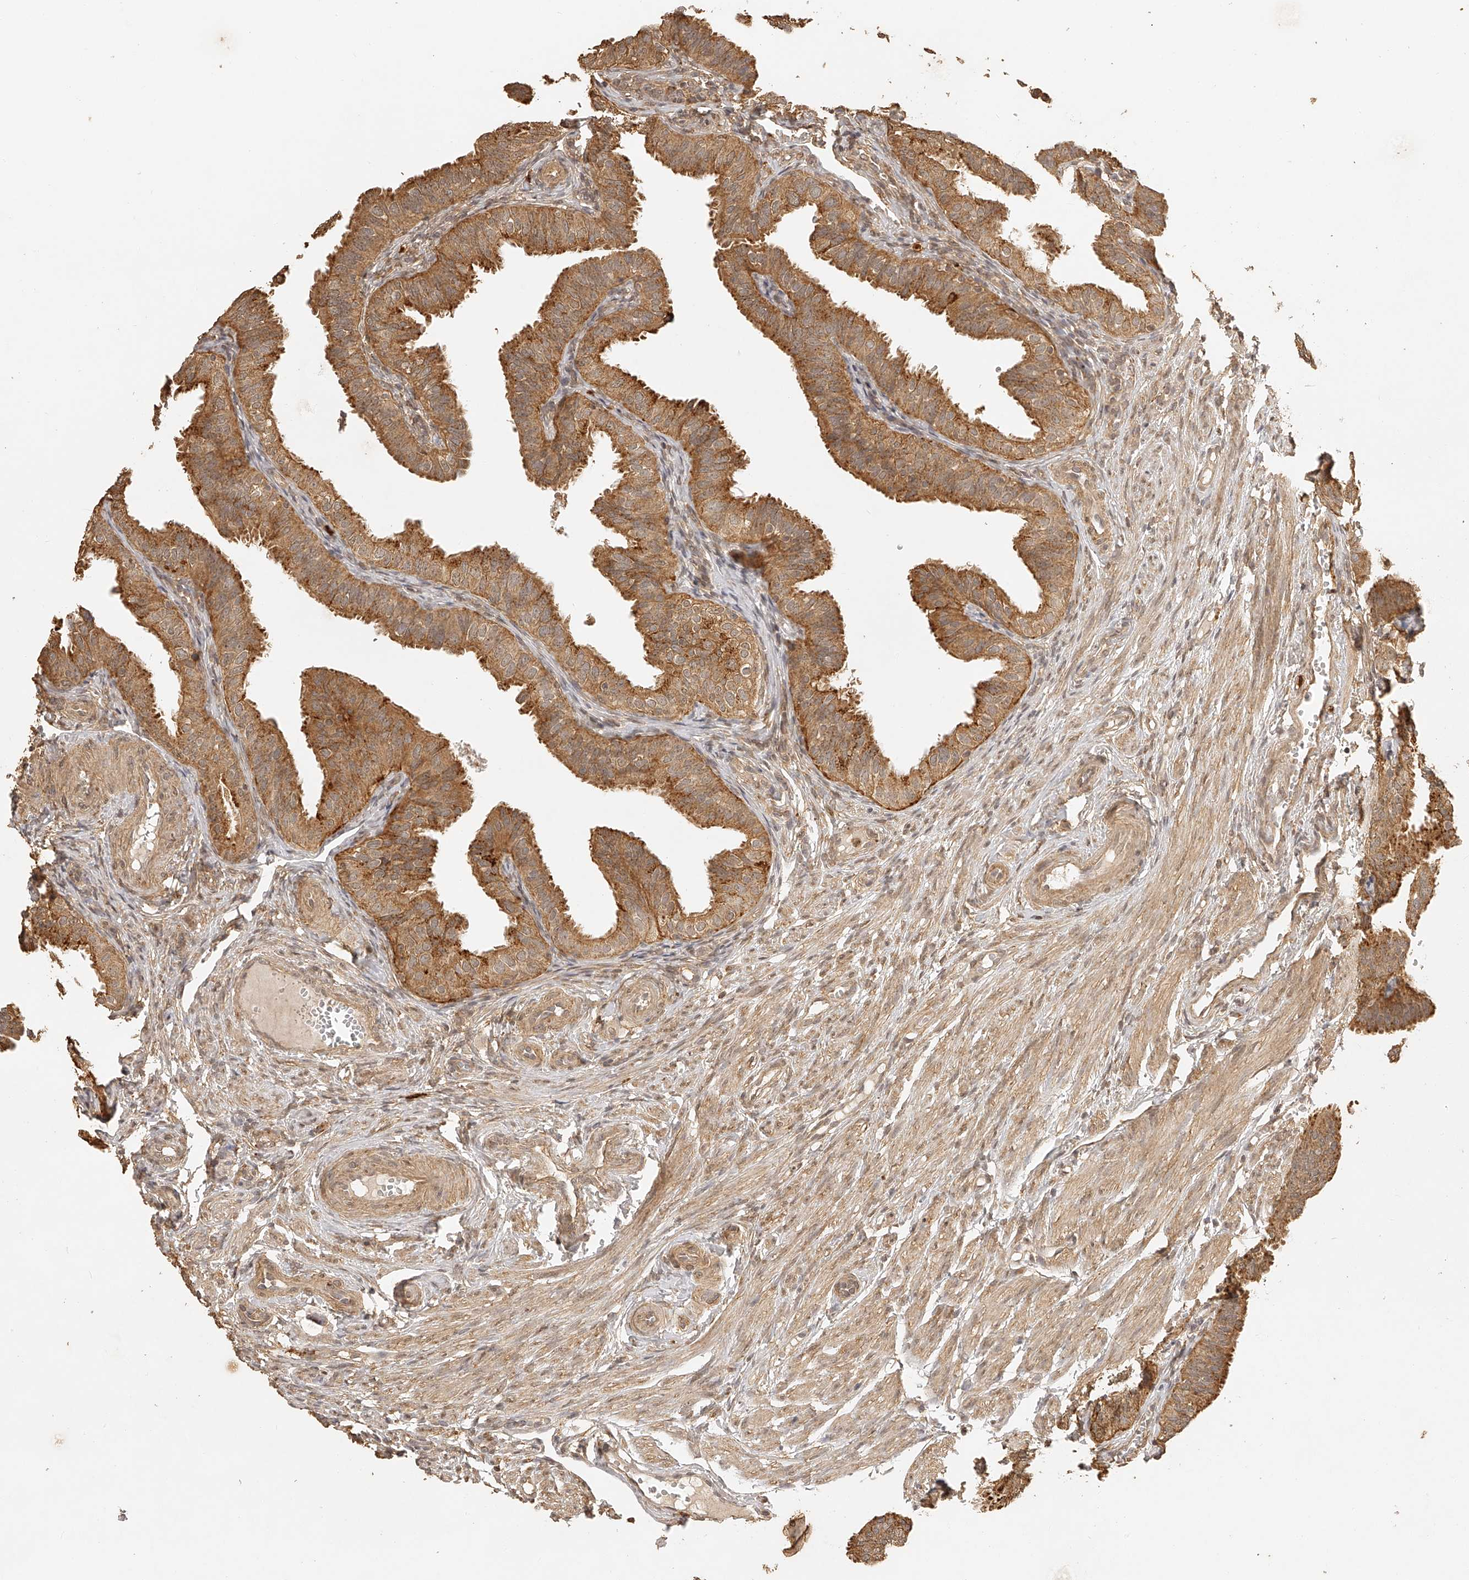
{"staining": {"intensity": "moderate", "quantity": ">75%", "location": "cytoplasmic/membranous"}, "tissue": "fallopian tube", "cell_type": "Glandular cells", "image_type": "normal", "snomed": [{"axis": "morphology", "description": "Normal tissue, NOS"}, {"axis": "topography", "description": "Fallopian tube"}], "caption": "Brown immunohistochemical staining in unremarkable human fallopian tube shows moderate cytoplasmic/membranous staining in about >75% of glandular cells.", "gene": "BCL2L11", "patient": {"sex": "female", "age": 35}}